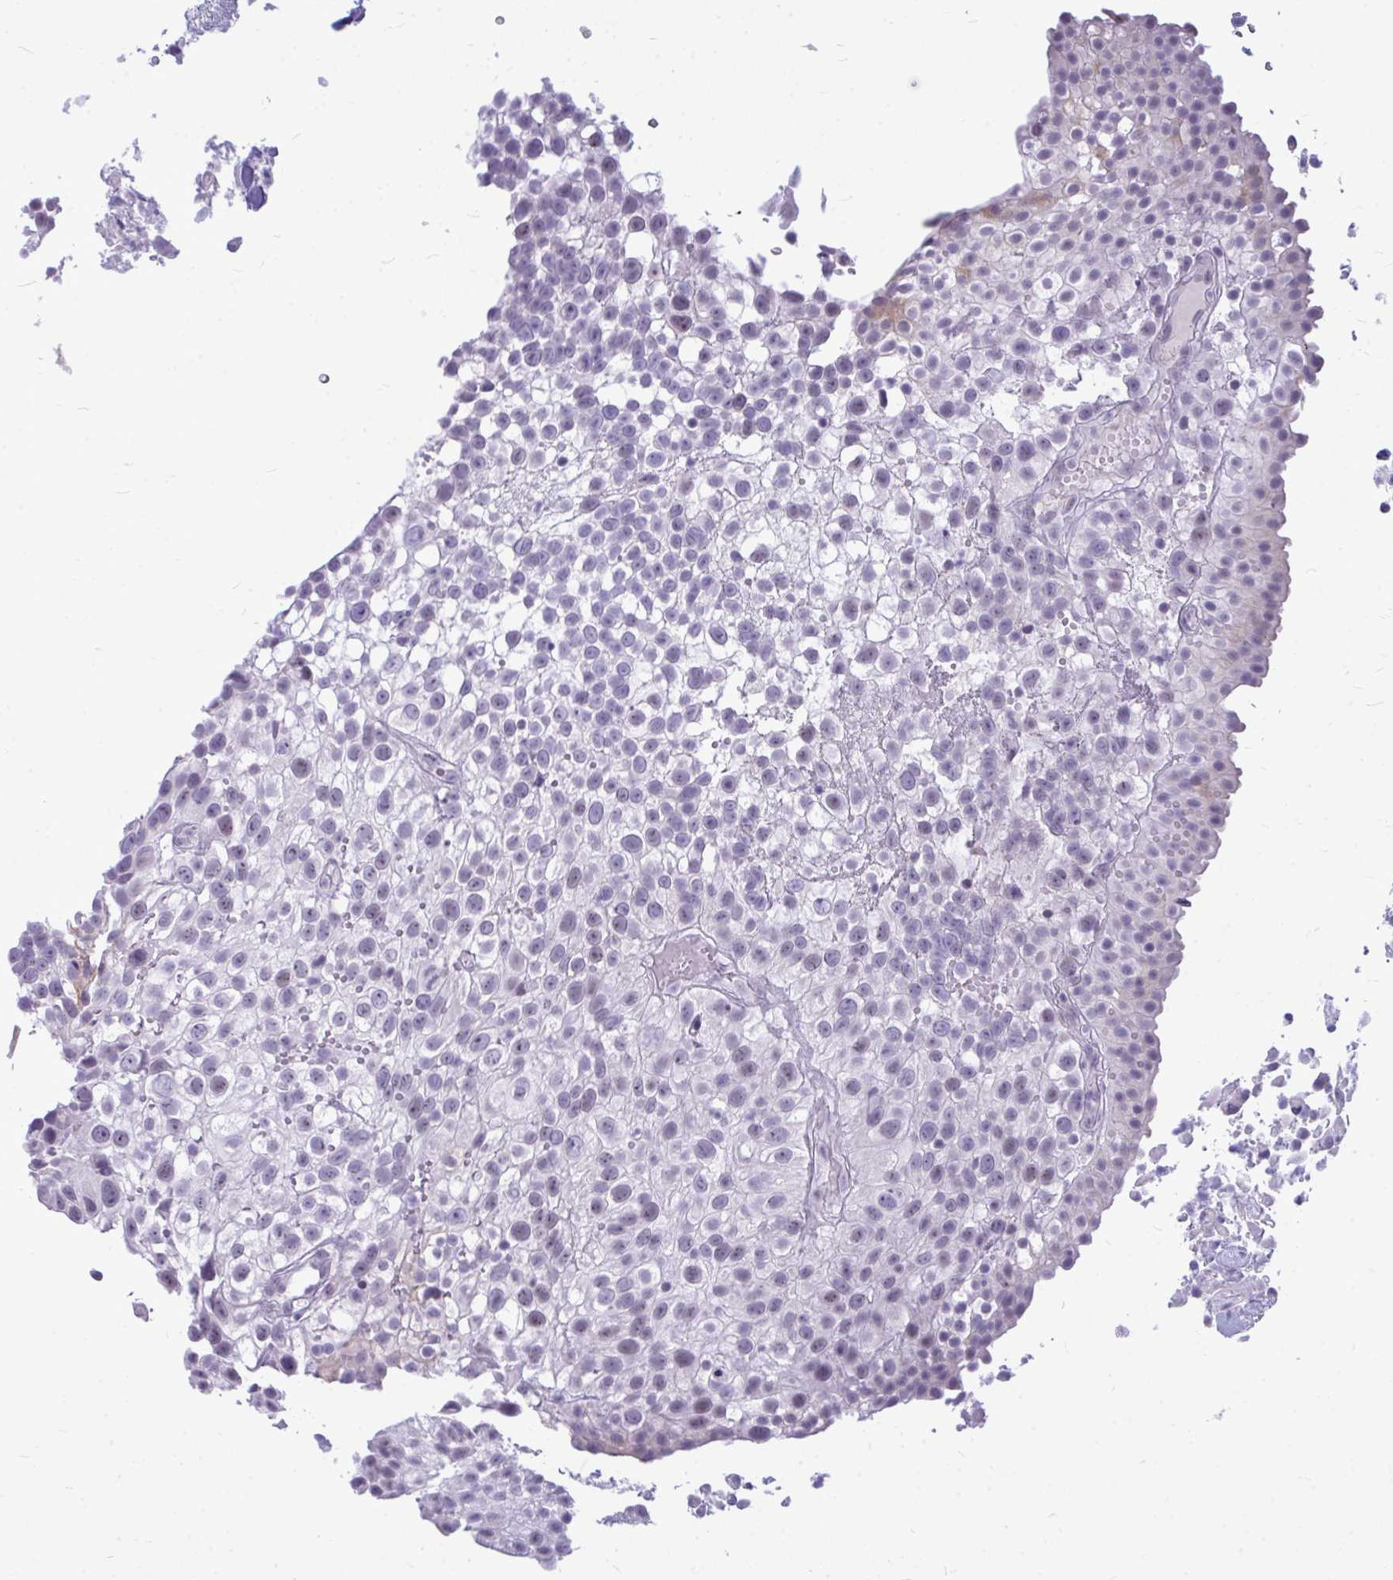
{"staining": {"intensity": "negative", "quantity": "none", "location": "none"}, "tissue": "urothelial cancer", "cell_type": "Tumor cells", "image_type": "cancer", "snomed": [{"axis": "morphology", "description": "Urothelial carcinoma, High grade"}, {"axis": "topography", "description": "Urinary bladder"}], "caption": "Tumor cells show no significant positivity in urothelial cancer.", "gene": "ZSCAN25", "patient": {"sex": "male", "age": 56}}